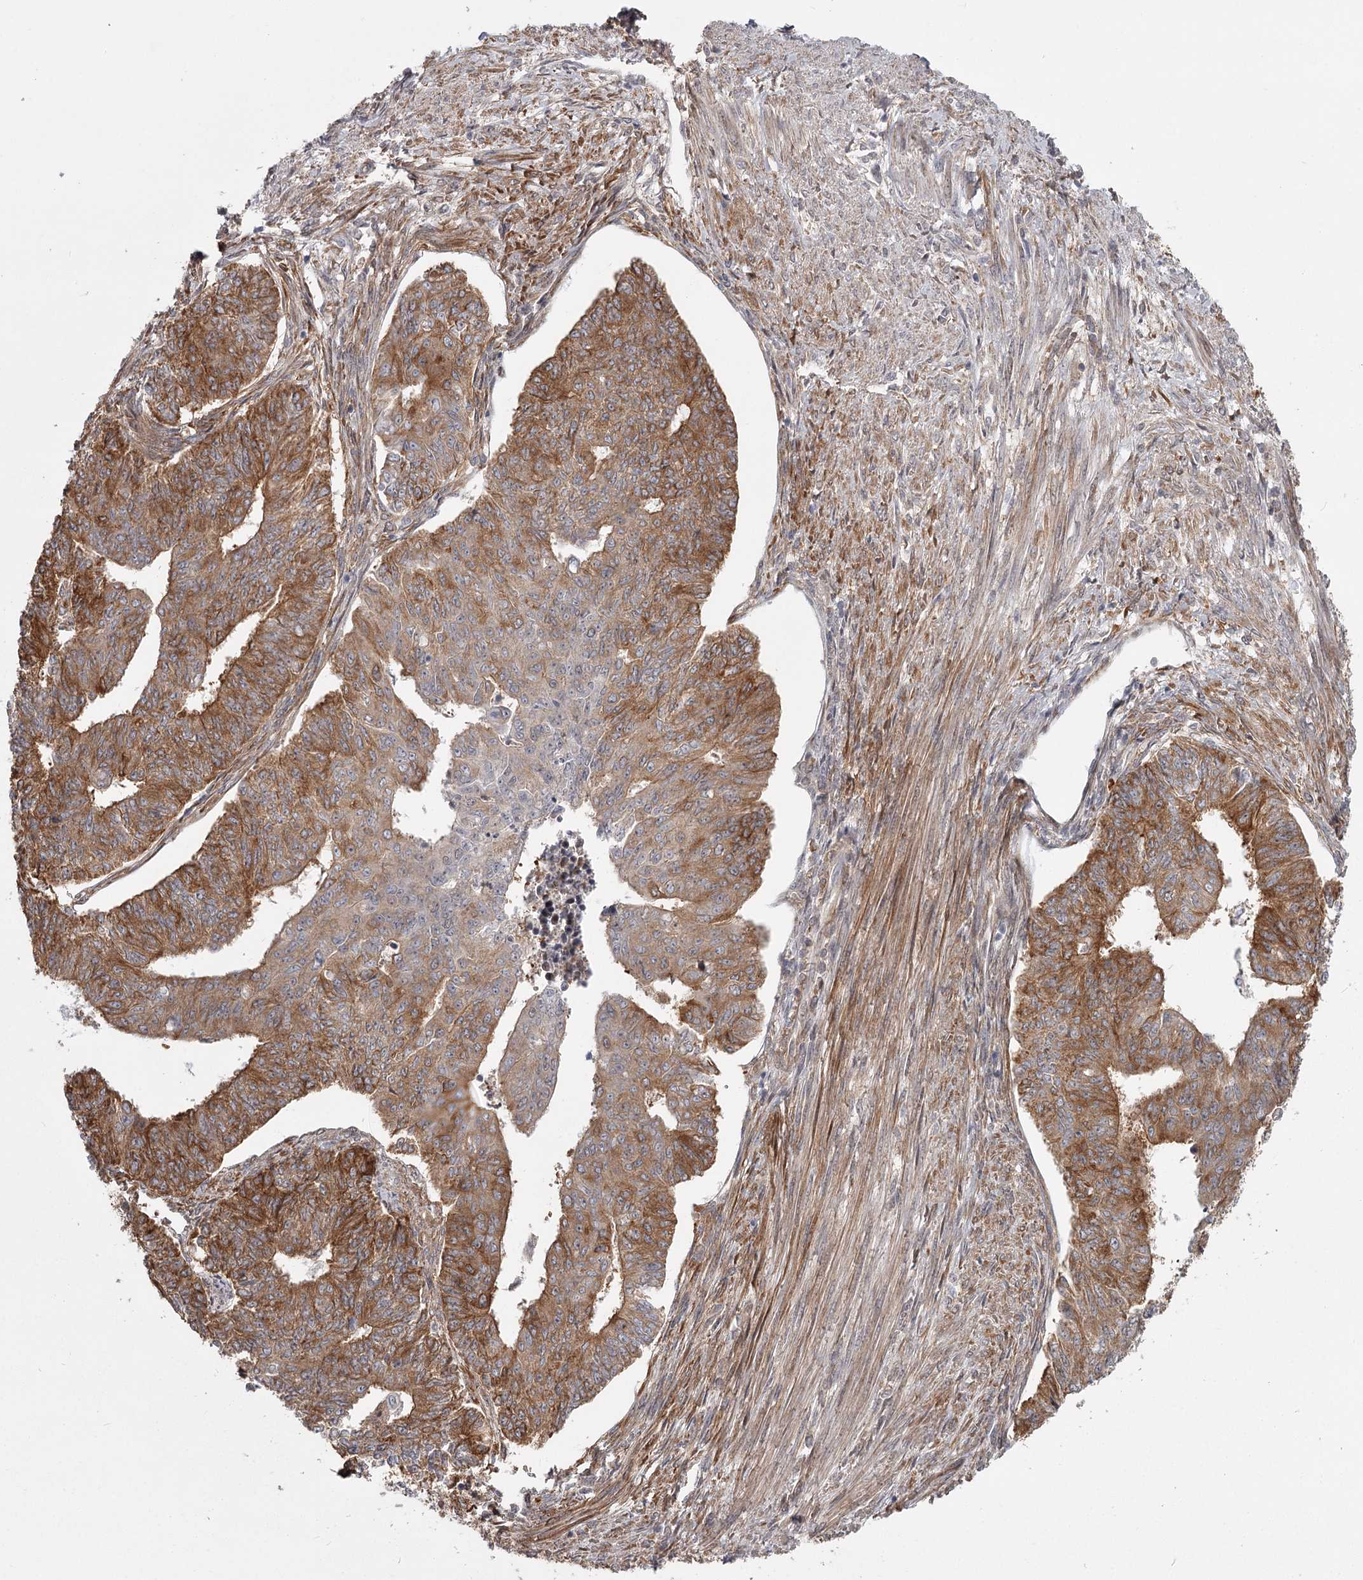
{"staining": {"intensity": "moderate", "quantity": ">75%", "location": "cytoplasmic/membranous"}, "tissue": "endometrial cancer", "cell_type": "Tumor cells", "image_type": "cancer", "snomed": [{"axis": "morphology", "description": "Adenocarcinoma, NOS"}, {"axis": "topography", "description": "Endometrium"}], "caption": "Immunohistochemistry micrograph of neoplastic tissue: endometrial cancer stained using IHC shows medium levels of moderate protein expression localized specifically in the cytoplasmic/membranous of tumor cells, appearing as a cytoplasmic/membranous brown color.", "gene": "CCNG2", "patient": {"sex": "female", "age": 32}}